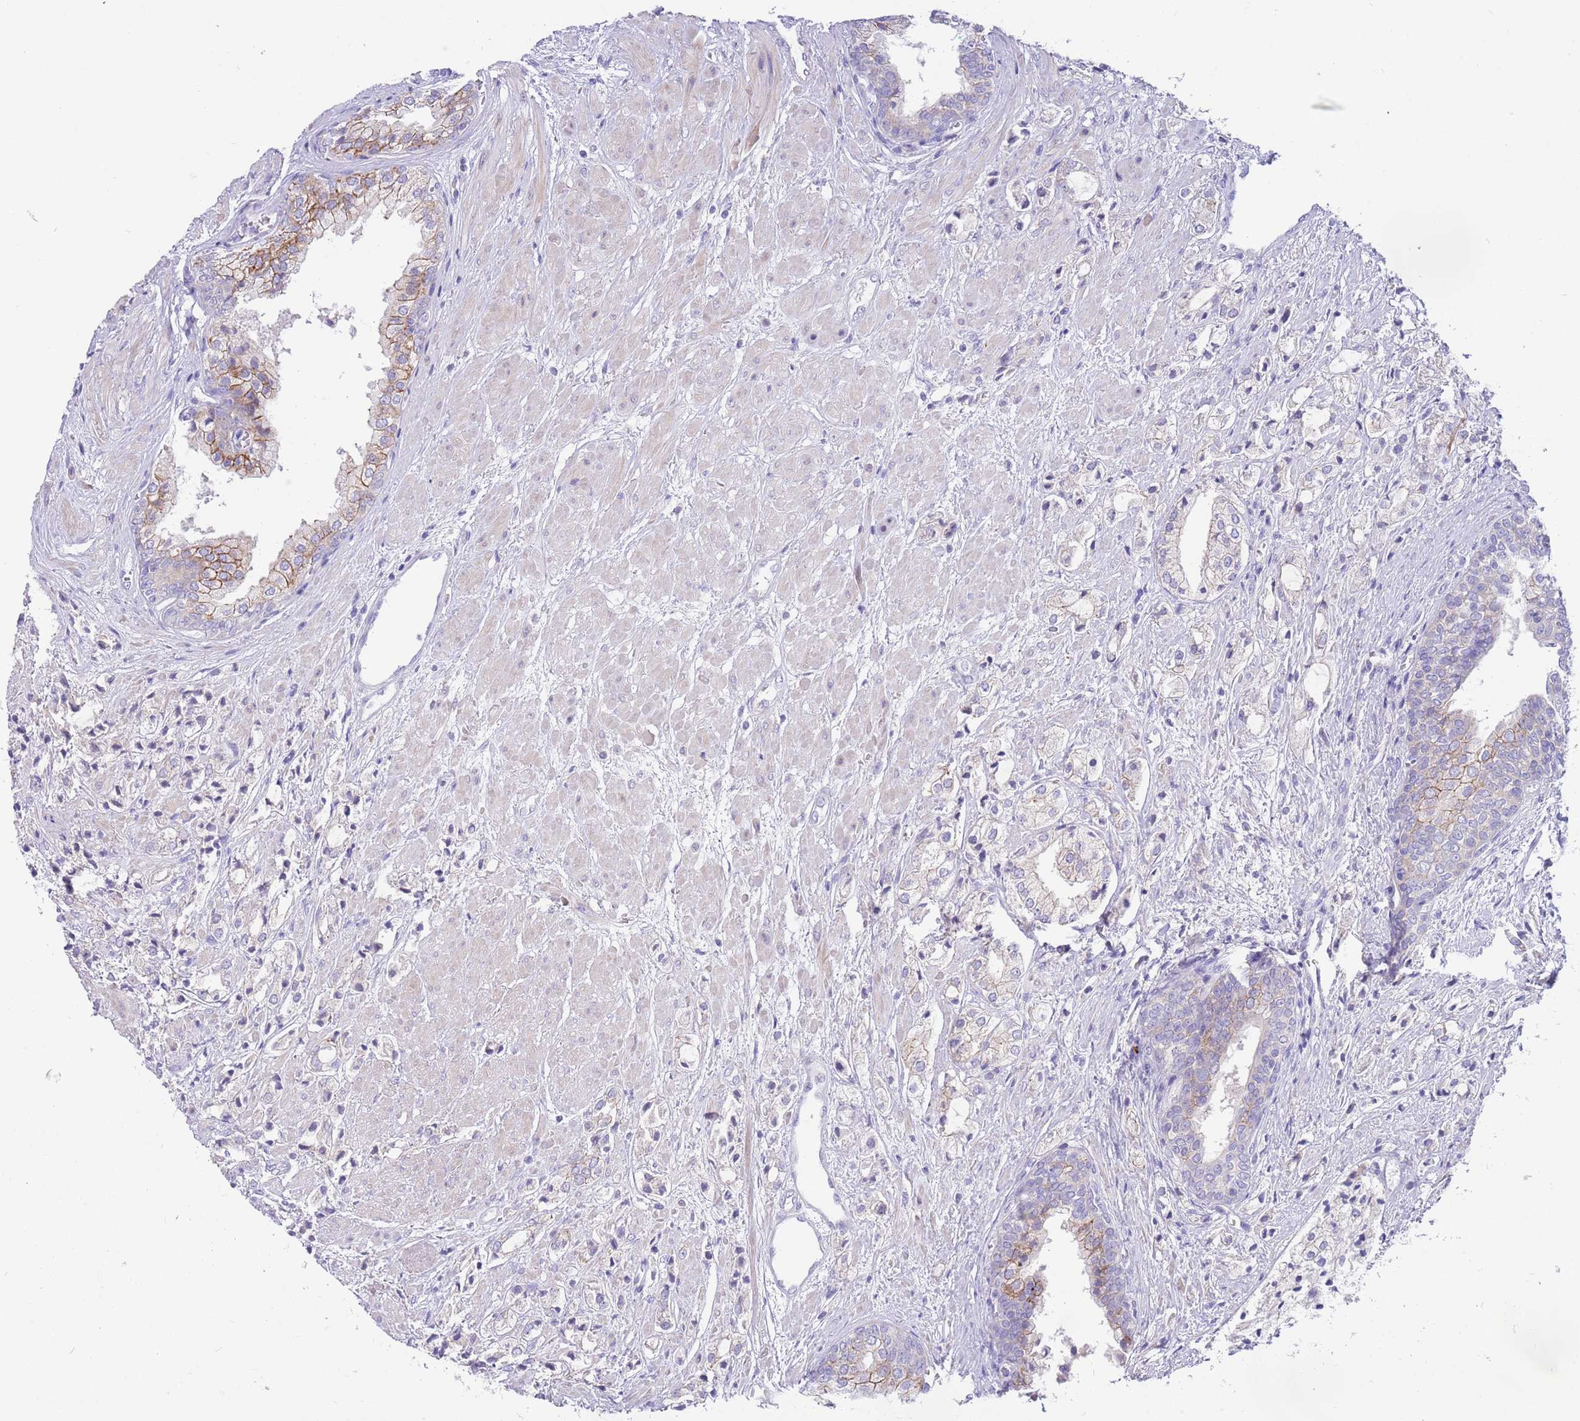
{"staining": {"intensity": "moderate", "quantity": "<25%", "location": "cytoplasmic/membranous"}, "tissue": "prostate cancer", "cell_type": "Tumor cells", "image_type": "cancer", "snomed": [{"axis": "morphology", "description": "Adenocarcinoma, High grade"}, {"axis": "topography", "description": "Prostate"}], "caption": "The image shows immunohistochemical staining of prostate cancer (adenocarcinoma (high-grade)). There is moderate cytoplasmic/membranous expression is seen in approximately <25% of tumor cells.", "gene": "DDHD1", "patient": {"sex": "male", "age": 50}}